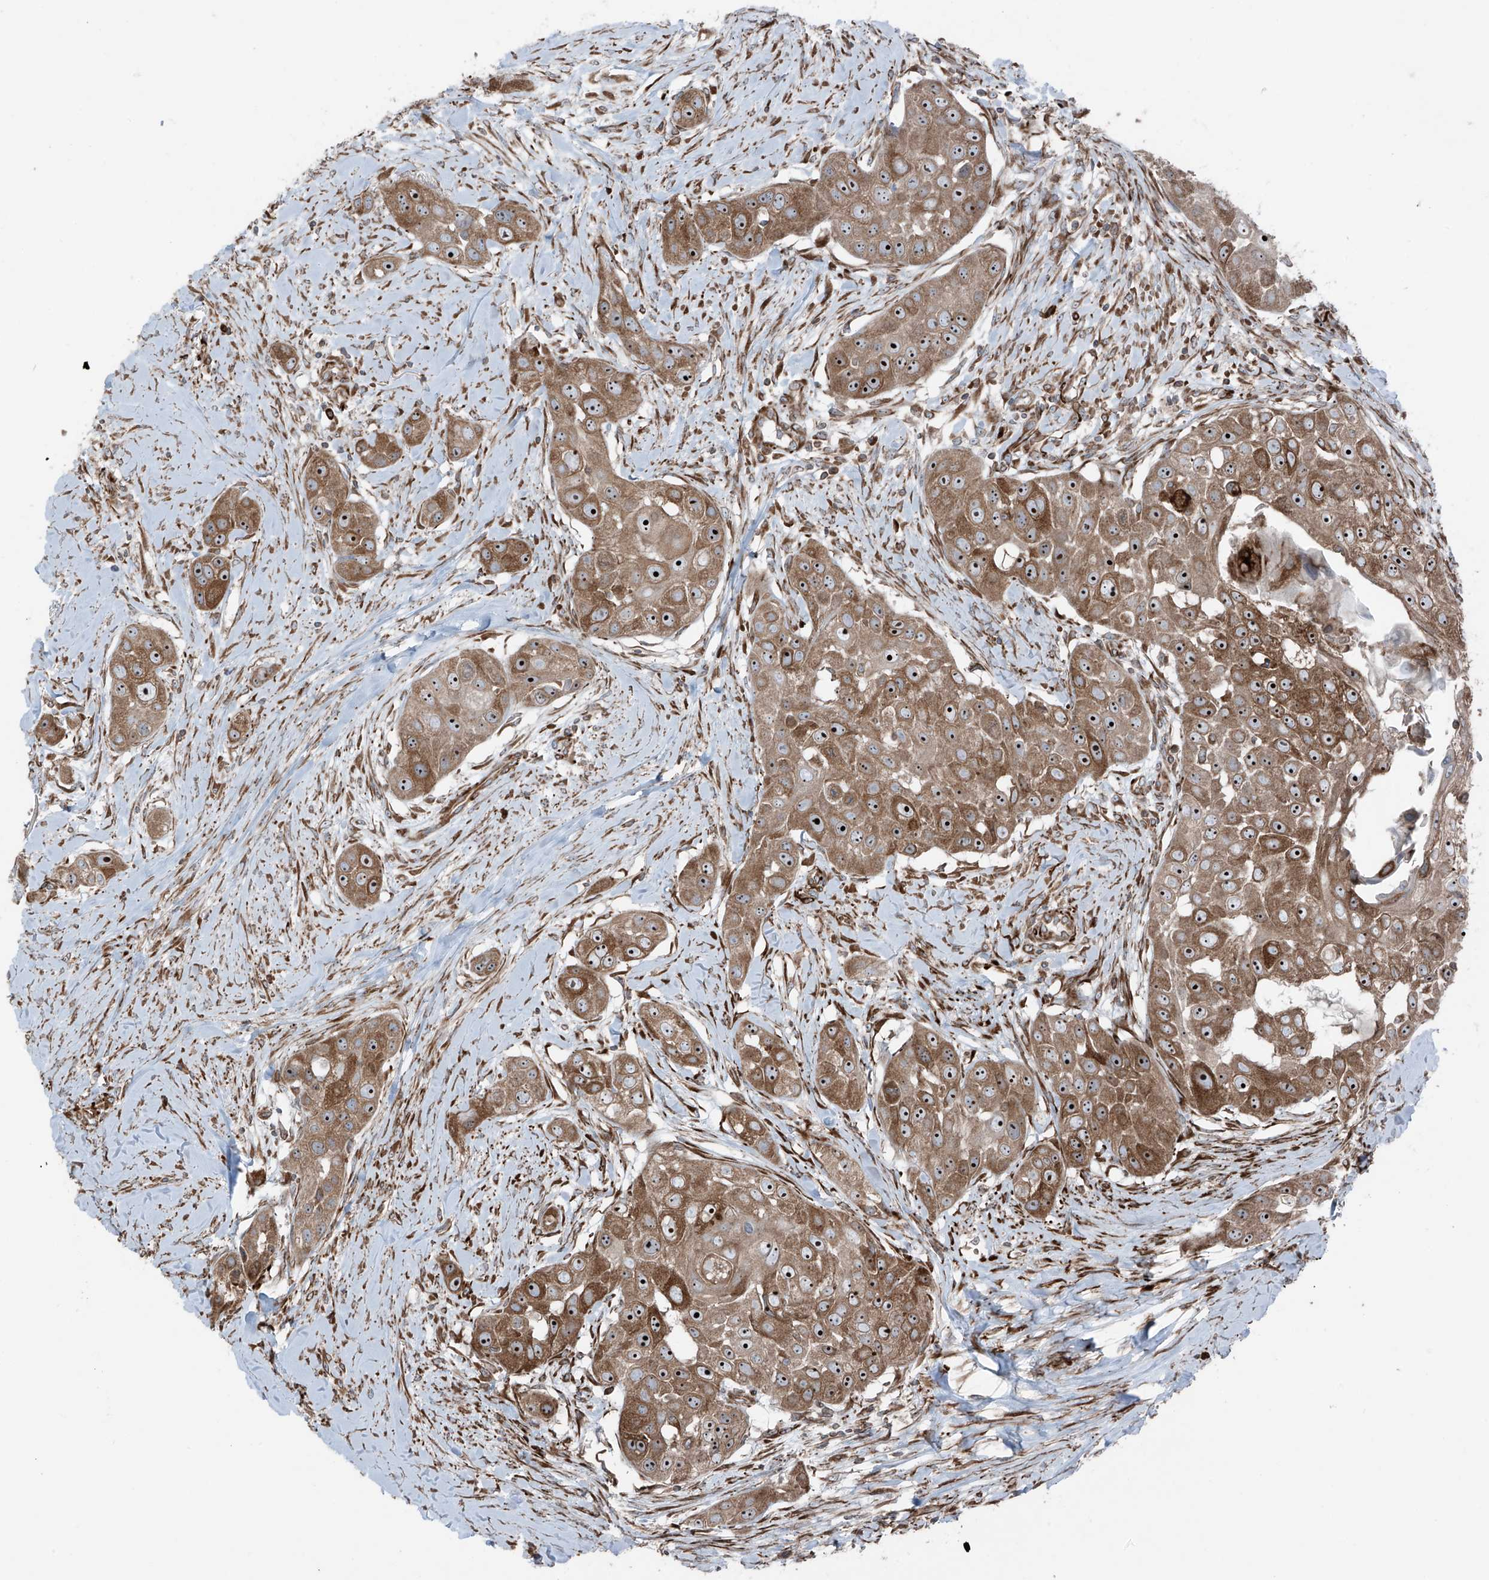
{"staining": {"intensity": "moderate", "quantity": ">75%", "location": "cytoplasmic/membranous,nuclear"}, "tissue": "head and neck cancer", "cell_type": "Tumor cells", "image_type": "cancer", "snomed": [{"axis": "morphology", "description": "Normal tissue, NOS"}, {"axis": "morphology", "description": "Squamous cell carcinoma, NOS"}, {"axis": "topography", "description": "Skeletal muscle"}, {"axis": "topography", "description": "Head-Neck"}], "caption": "Tumor cells demonstrate medium levels of moderate cytoplasmic/membranous and nuclear positivity in about >75% of cells in head and neck cancer. The staining was performed using DAB (3,3'-diaminobenzidine), with brown indicating positive protein expression. Nuclei are stained blue with hematoxylin.", "gene": "ERLEC1", "patient": {"sex": "male", "age": 51}}